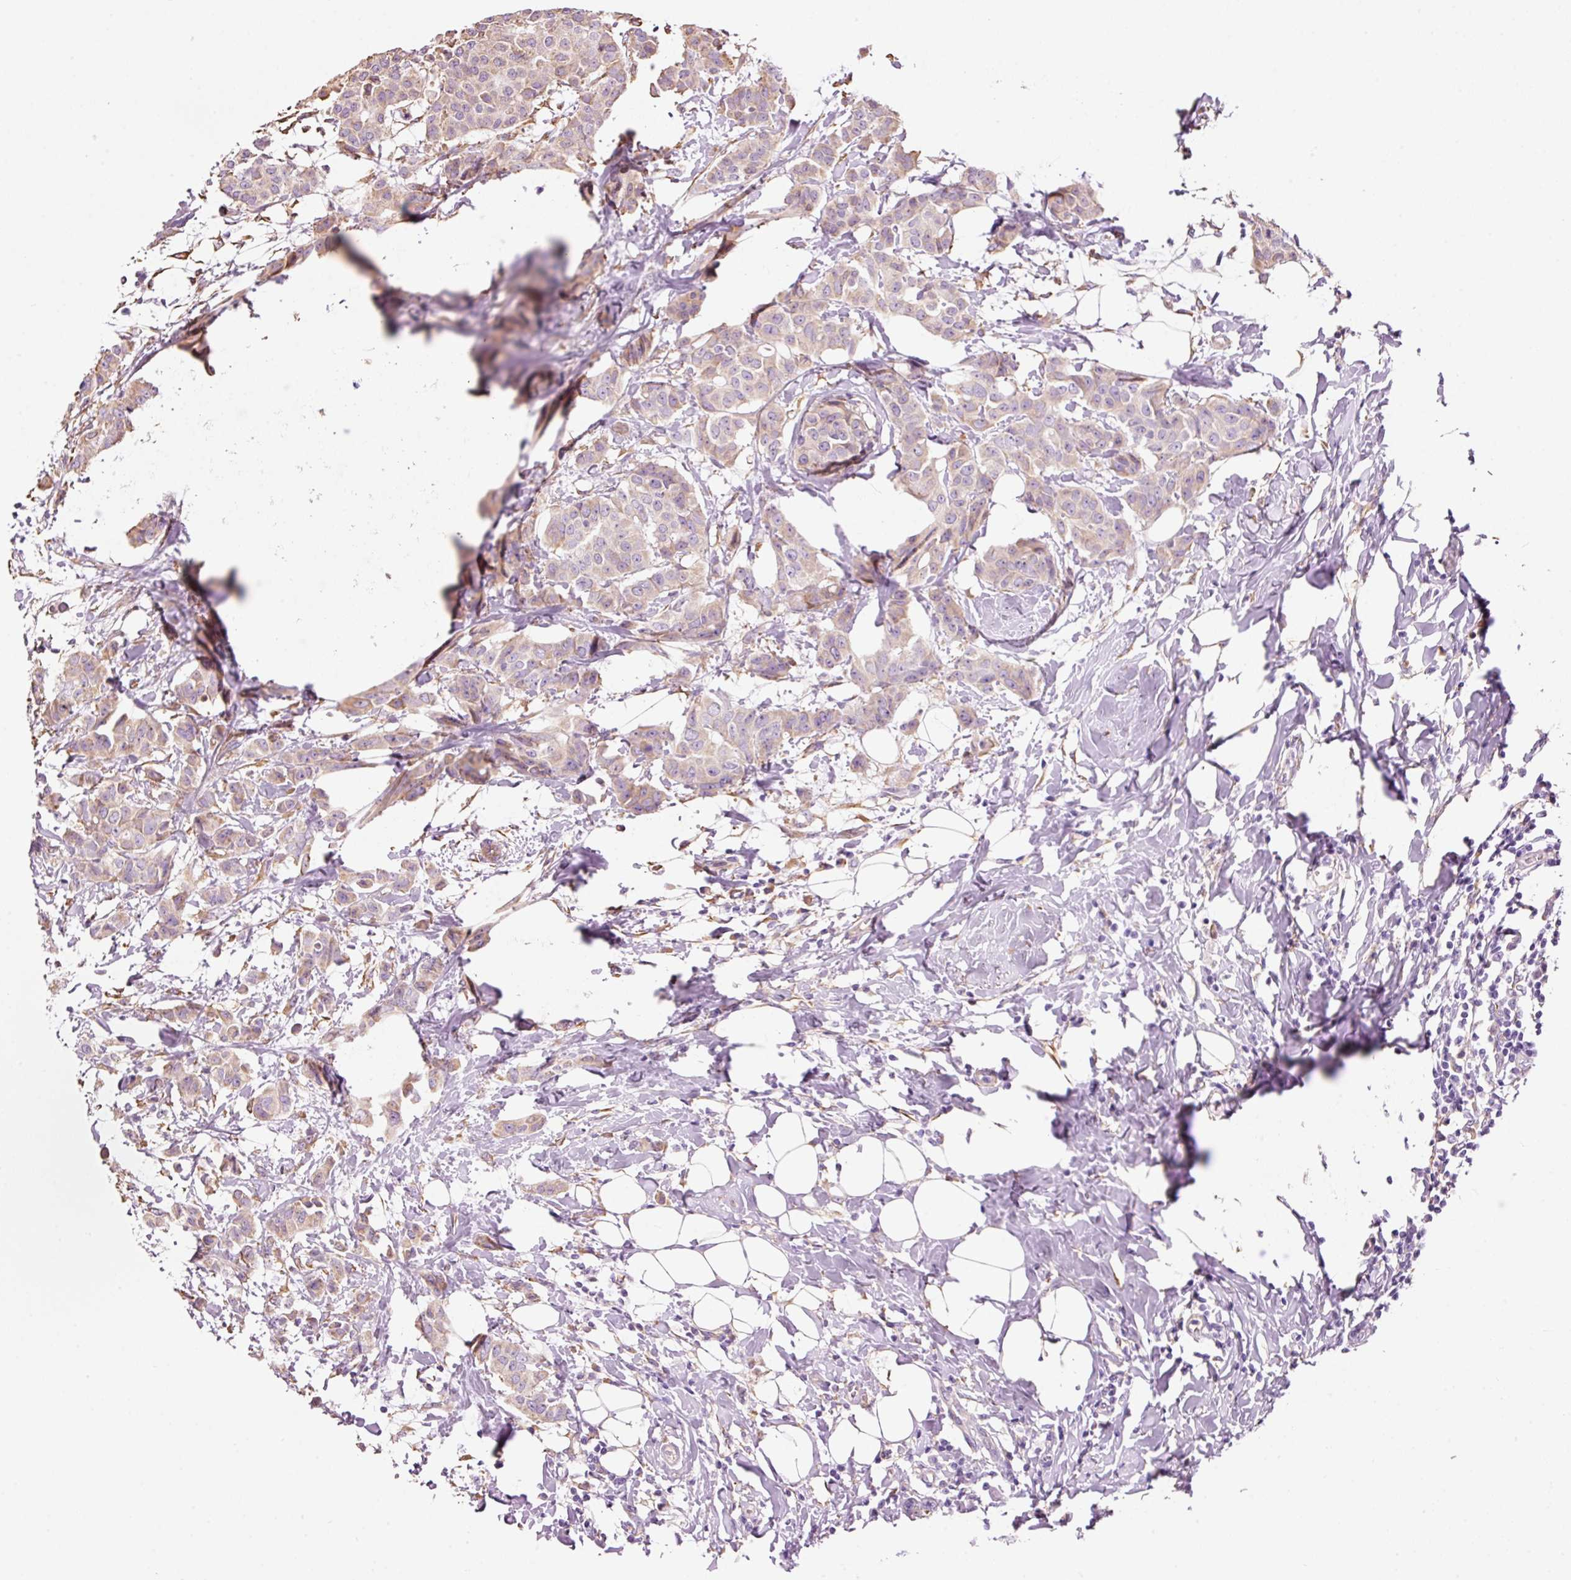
{"staining": {"intensity": "weak", "quantity": ">75%", "location": "cytoplasmic/membranous"}, "tissue": "breast cancer", "cell_type": "Tumor cells", "image_type": "cancer", "snomed": [{"axis": "morphology", "description": "Duct carcinoma"}, {"axis": "topography", "description": "Breast"}], "caption": "Invasive ductal carcinoma (breast) tissue shows weak cytoplasmic/membranous expression in about >75% of tumor cells", "gene": "GCG", "patient": {"sex": "female", "age": 40}}